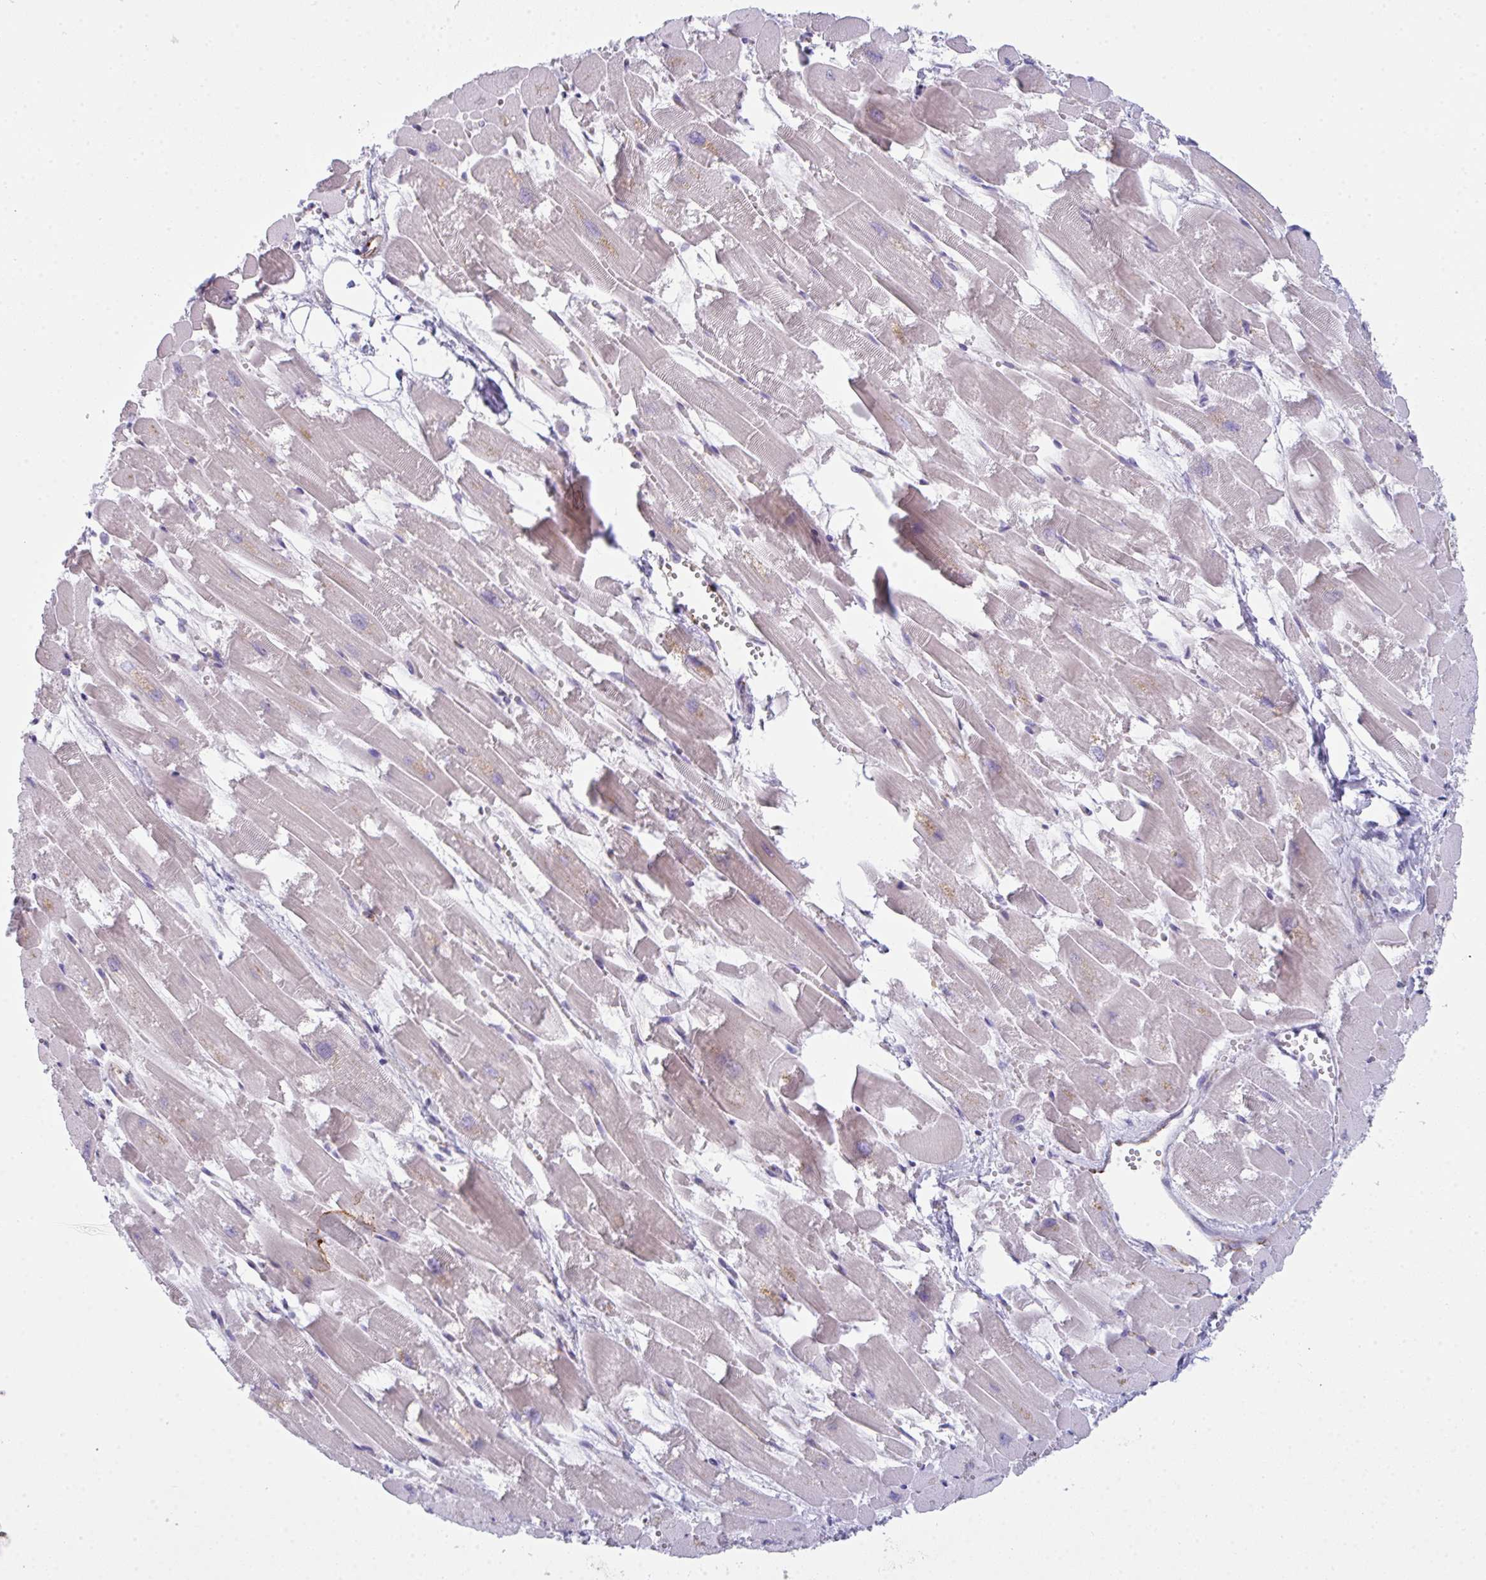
{"staining": {"intensity": "negative", "quantity": "none", "location": "none"}, "tissue": "heart muscle", "cell_type": "Cardiomyocytes", "image_type": "normal", "snomed": [{"axis": "morphology", "description": "Normal tissue, NOS"}, {"axis": "topography", "description": "Heart"}], "caption": "High power microscopy histopathology image of an IHC micrograph of unremarkable heart muscle, revealing no significant staining in cardiomyocytes.", "gene": "CD80", "patient": {"sex": "female", "age": 52}}